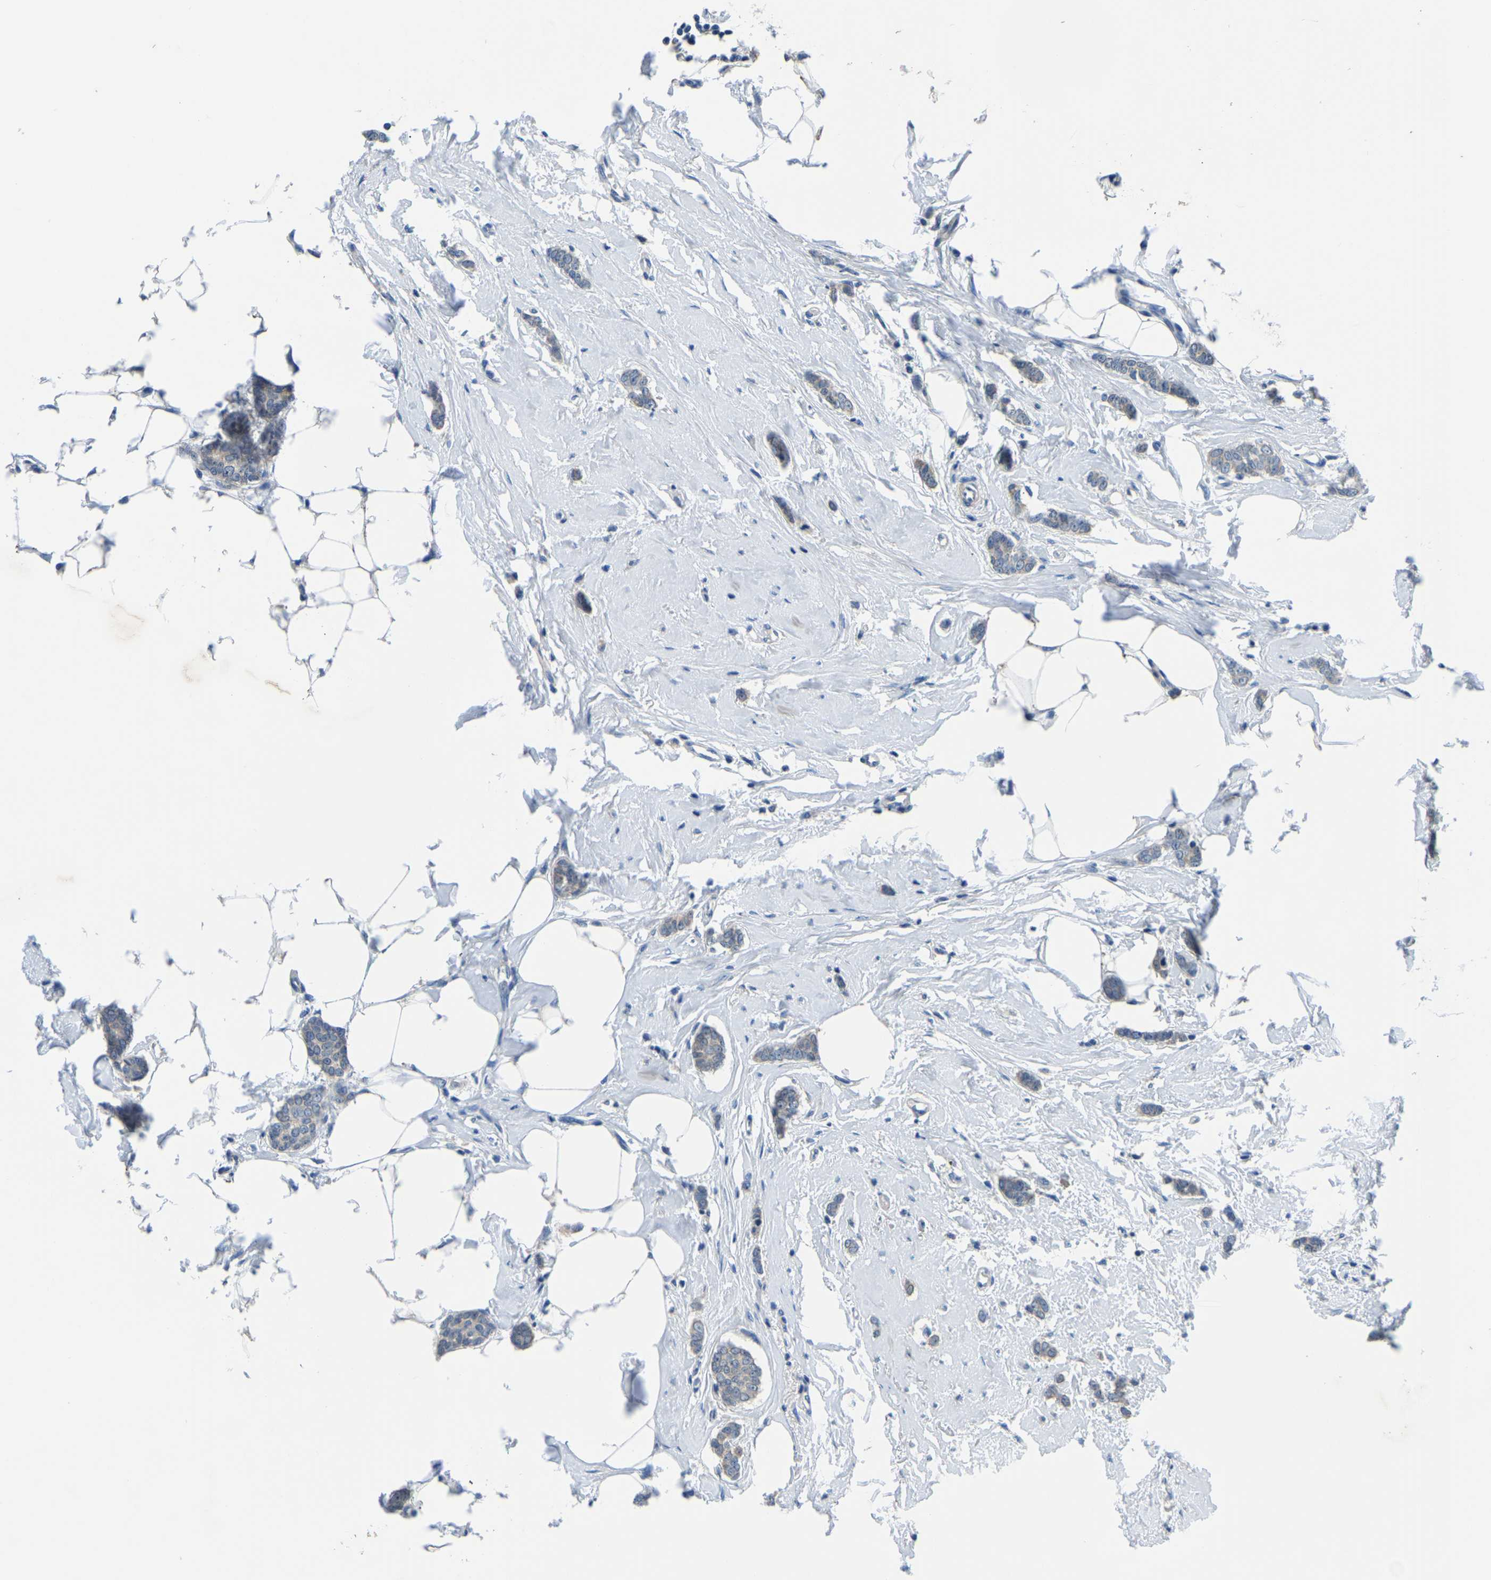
{"staining": {"intensity": "weak", "quantity": "25%-75%", "location": "cytoplasmic/membranous"}, "tissue": "breast cancer", "cell_type": "Tumor cells", "image_type": "cancer", "snomed": [{"axis": "morphology", "description": "Lobular carcinoma"}, {"axis": "topography", "description": "Skin"}, {"axis": "topography", "description": "Breast"}], "caption": "Human breast cancer stained with a protein marker shows weak staining in tumor cells.", "gene": "LIAS", "patient": {"sex": "female", "age": 46}}